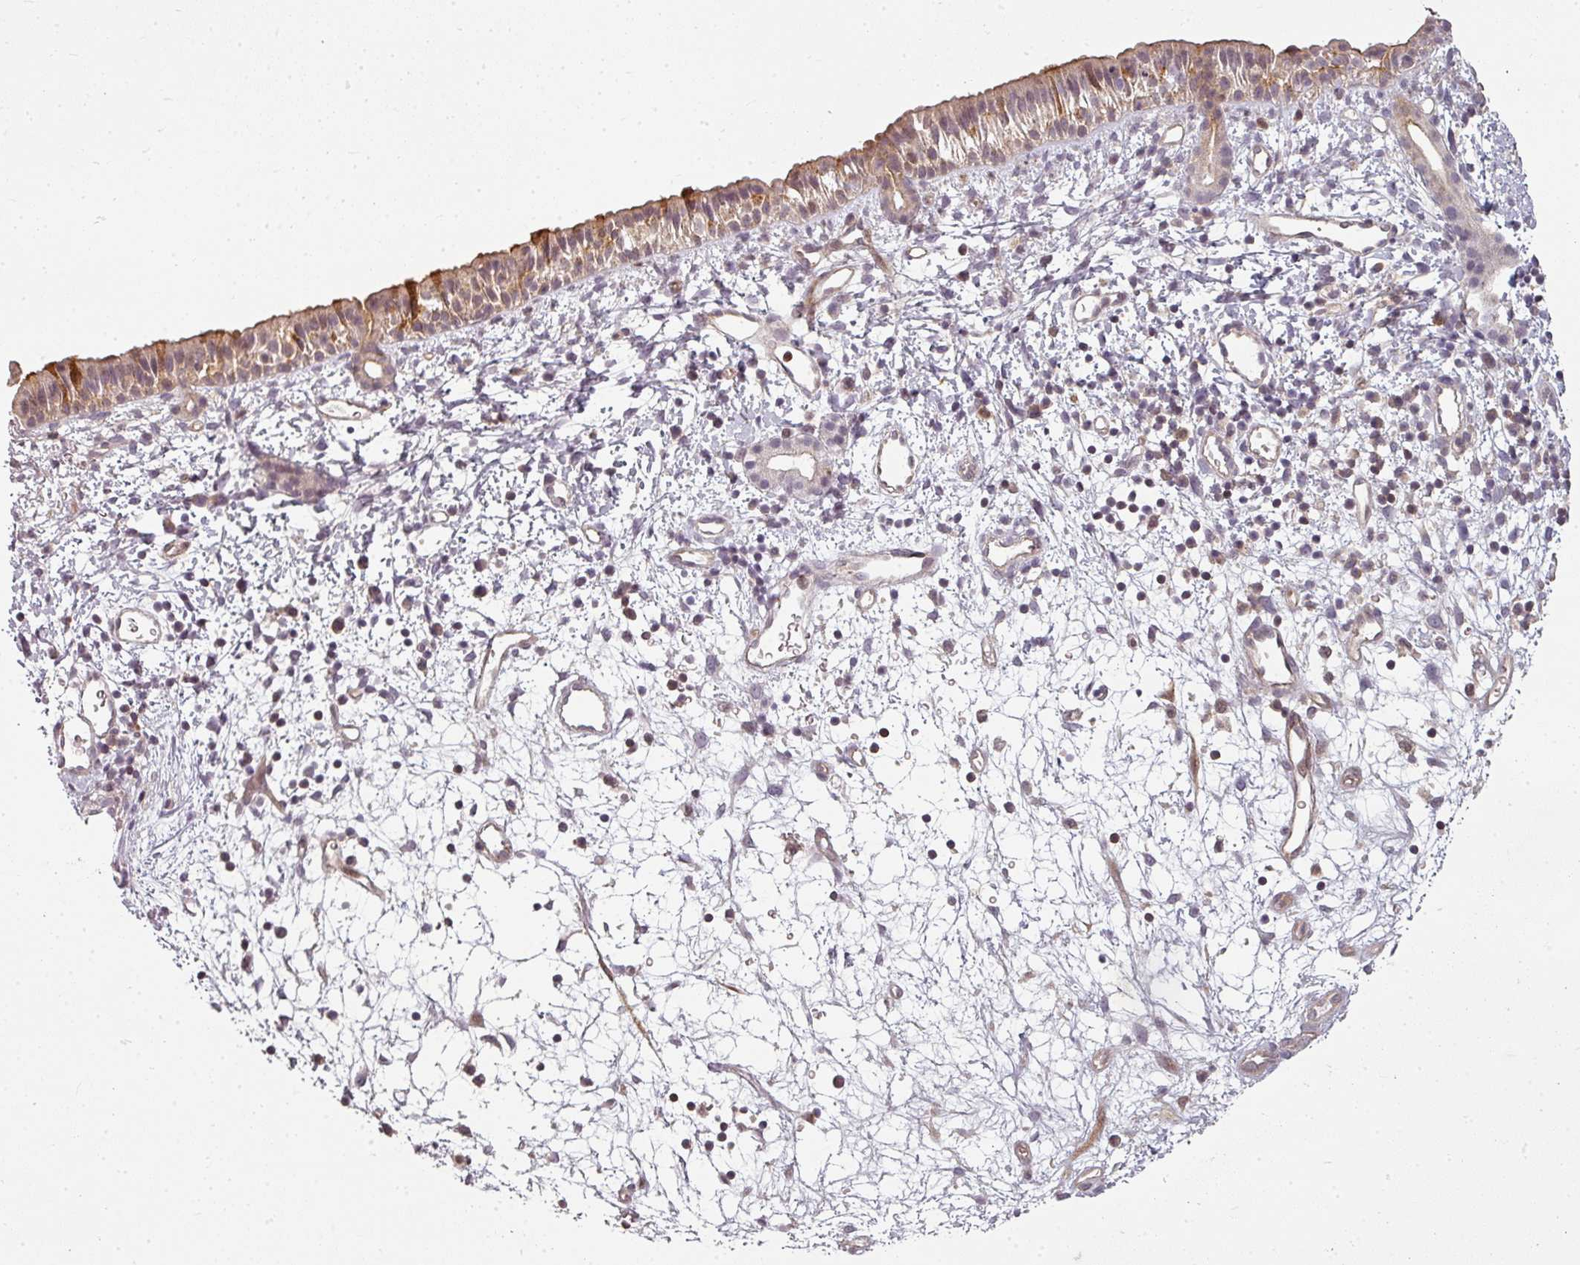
{"staining": {"intensity": "moderate", "quantity": "<25%", "location": "cytoplasmic/membranous"}, "tissue": "nasopharynx", "cell_type": "Respiratory epithelial cells", "image_type": "normal", "snomed": [{"axis": "morphology", "description": "Normal tissue, NOS"}, {"axis": "topography", "description": "Nasopharynx"}], "caption": "Protein analysis of normal nasopharynx demonstrates moderate cytoplasmic/membranous expression in approximately <25% of respiratory epithelial cells.", "gene": "CLIC1", "patient": {"sex": "male", "age": 22}}